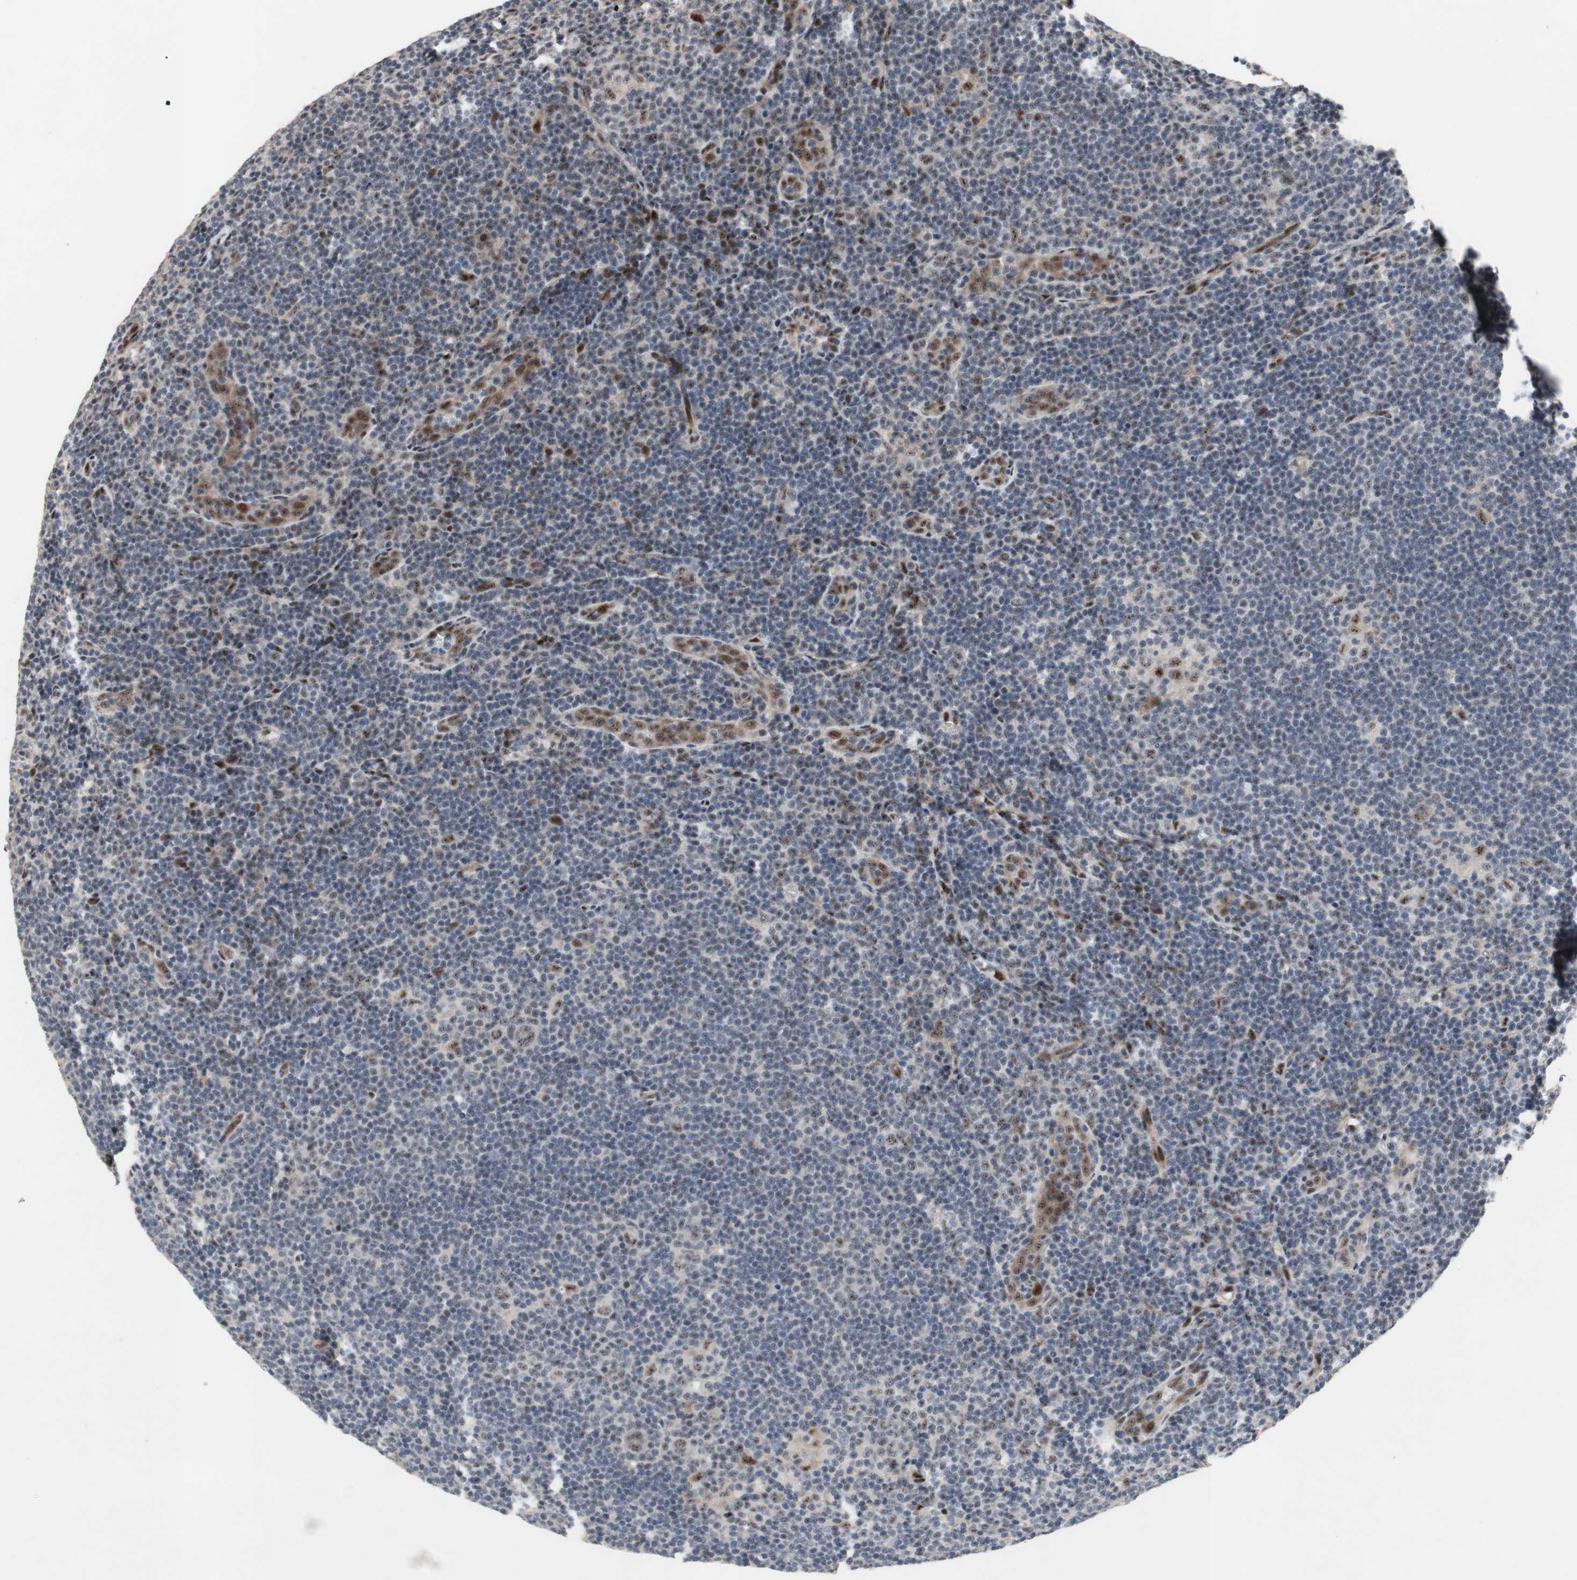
{"staining": {"intensity": "weak", "quantity": ">75%", "location": "nuclear"}, "tissue": "lymphoma", "cell_type": "Tumor cells", "image_type": "cancer", "snomed": [{"axis": "morphology", "description": "Hodgkin's disease, NOS"}, {"axis": "topography", "description": "Lymph node"}], "caption": "The micrograph shows immunohistochemical staining of lymphoma. There is weak nuclear expression is appreciated in approximately >75% of tumor cells.", "gene": "SOX7", "patient": {"sex": "female", "age": 57}}